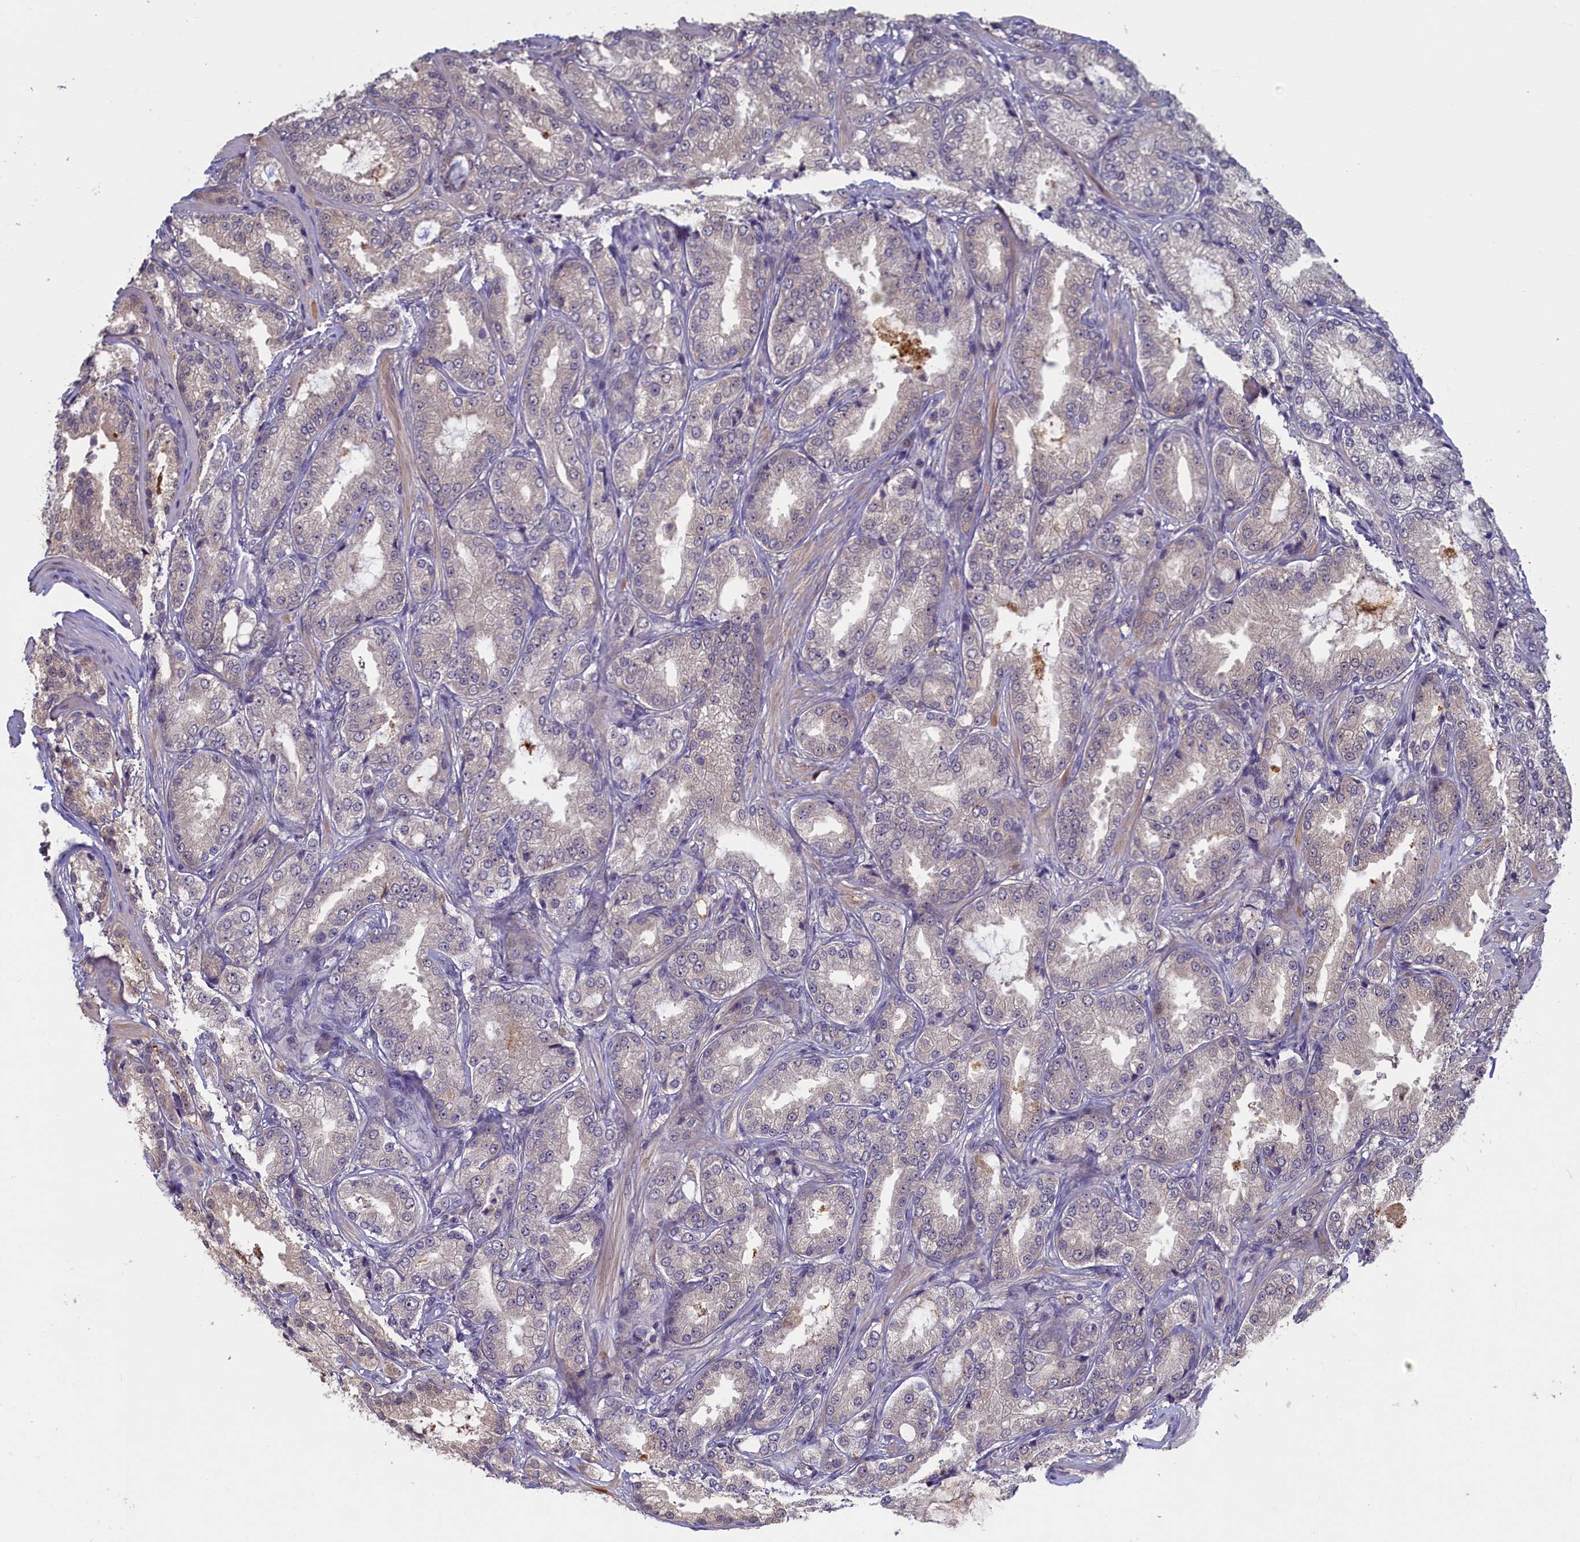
{"staining": {"intensity": "negative", "quantity": "none", "location": "none"}, "tissue": "prostate cancer", "cell_type": "Tumor cells", "image_type": "cancer", "snomed": [{"axis": "morphology", "description": "Adenocarcinoma, Low grade"}, {"axis": "topography", "description": "Prostate"}], "caption": "The micrograph displays no staining of tumor cells in adenocarcinoma (low-grade) (prostate).", "gene": "UCHL3", "patient": {"sex": "male", "age": 59}}